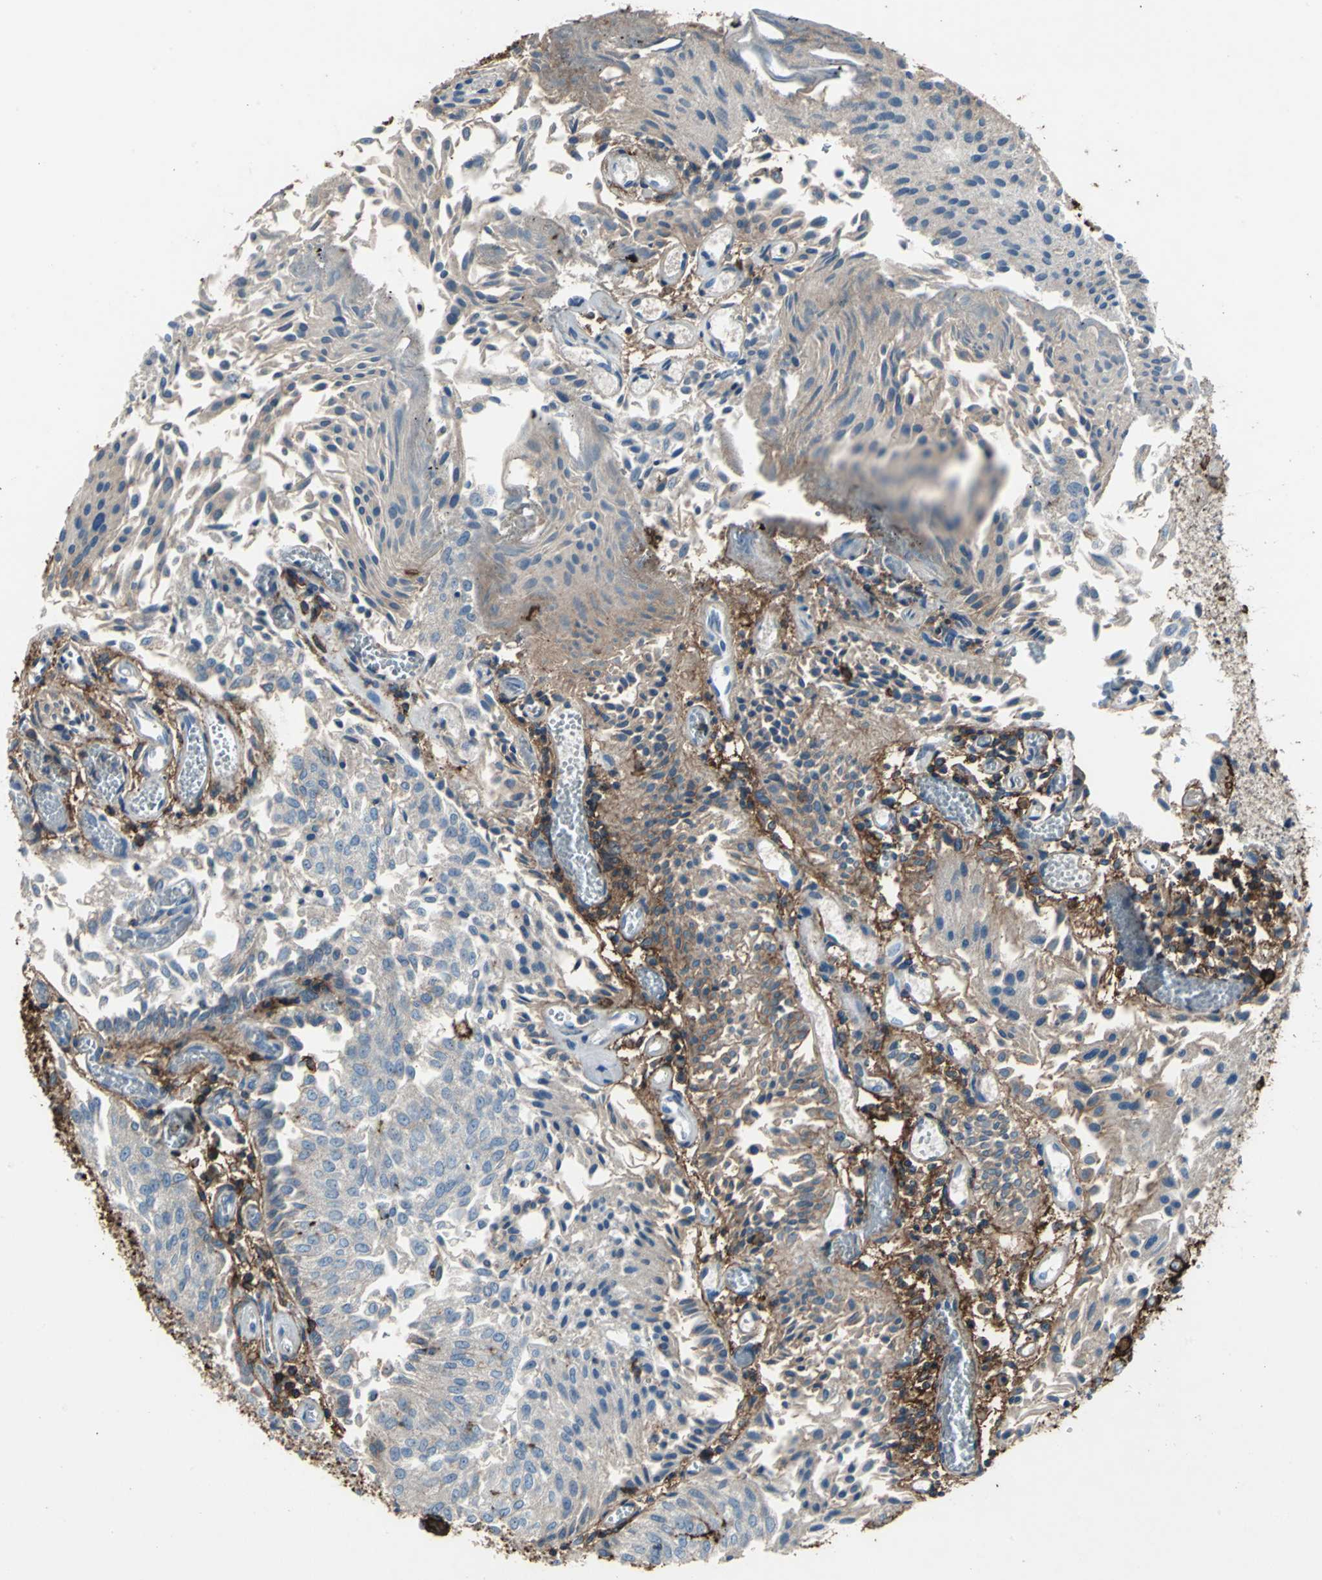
{"staining": {"intensity": "weak", "quantity": "<25%", "location": "cytoplasmic/membranous"}, "tissue": "urothelial cancer", "cell_type": "Tumor cells", "image_type": "cancer", "snomed": [{"axis": "morphology", "description": "Urothelial carcinoma, Low grade"}, {"axis": "topography", "description": "Urinary bladder"}], "caption": "High power microscopy micrograph of an immunohistochemistry (IHC) micrograph of urothelial cancer, revealing no significant staining in tumor cells.", "gene": "CD44", "patient": {"sex": "male", "age": 86}}